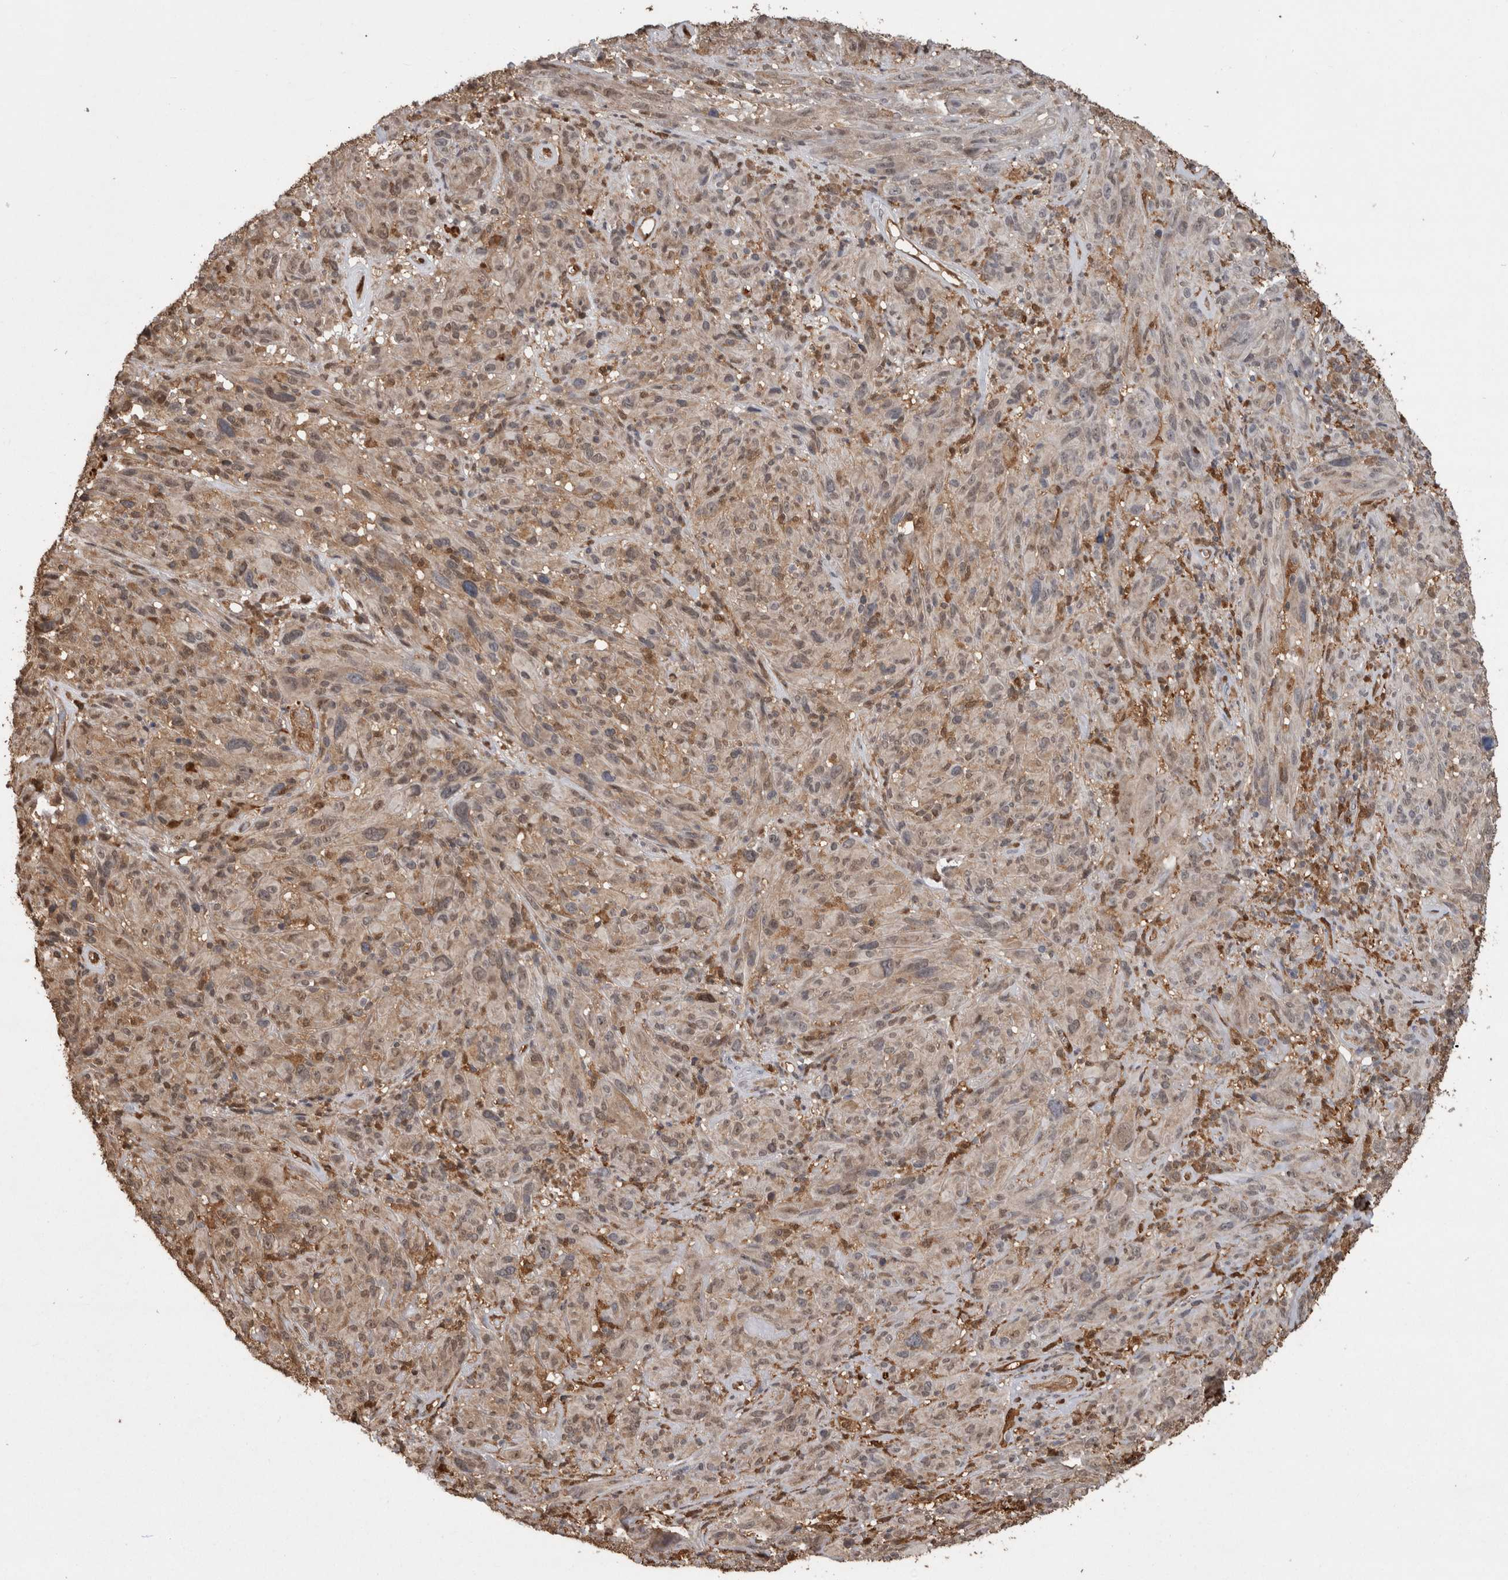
{"staining": {"intensity": "negative", "quantity": "none", "location": "none"}, "tissue": "melanoma", "cell_type": "Tumor cells", "image_type": "cancer", "snomed": [{"axis": "morphology", "description": "Malignant melanoma, NOS"}, {"axis": "topography", "description": "Skin of head"}], "caption": "DAB immunohistochemical staining of melanoma exhibits no significant expression in tumor cells. (Immunohistochemistry, brightfield microscopy, high magnification).", "gene": "LXN", "patient": {"sex": "male", "age": 96}}